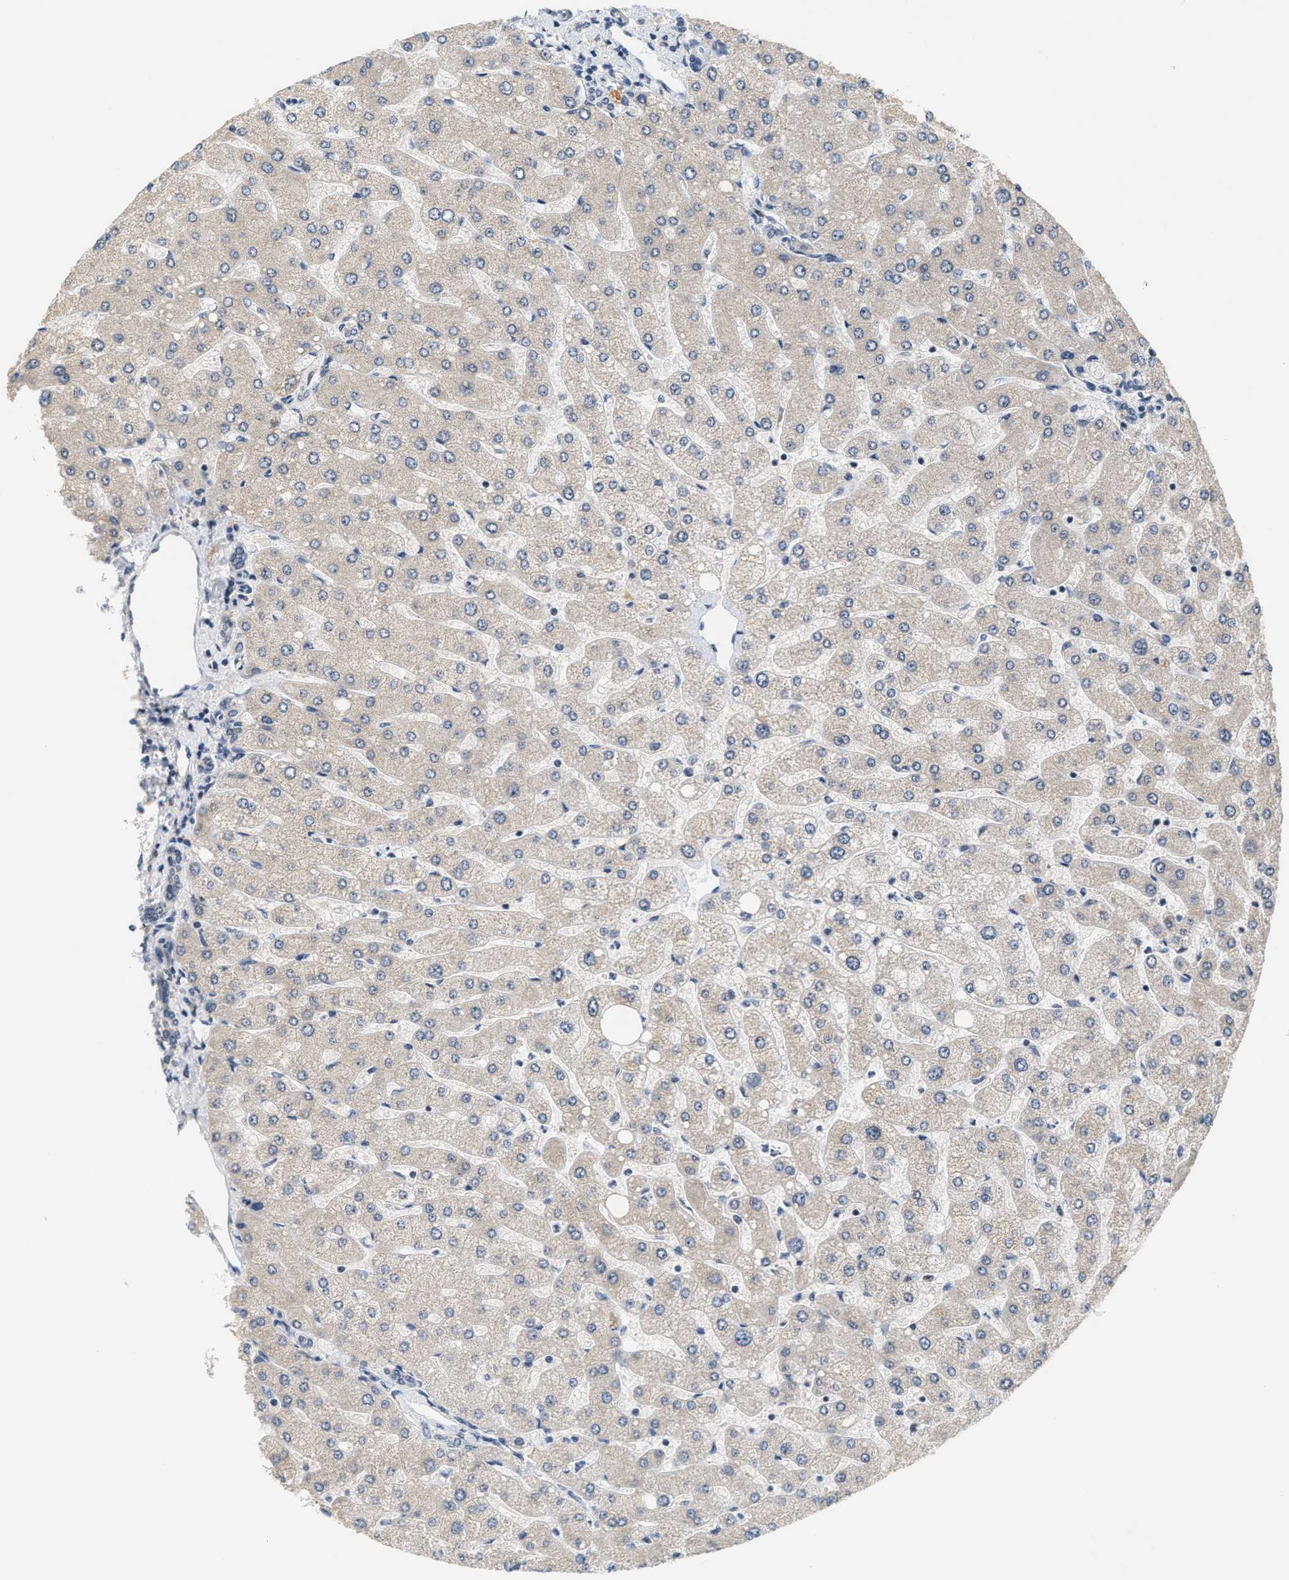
{"staining": {"intensity": "negative", "quantity": "none", "location": "none"}, "tissue": "liver", "cell_type": "Cholangiocytes", "image_type": "normal", "snomed": [{"axis": "morphology", "description": "Normal tissue, NOS"}, {"axis": "topography", "description": "Liver"}], "caption": "Image shows no protein staining in cholangiocytes of unremarkable liver. Nuclei are stained in blue.", "gene": "GIGYF1", "patient": {"sex": "male", "age": 55}}